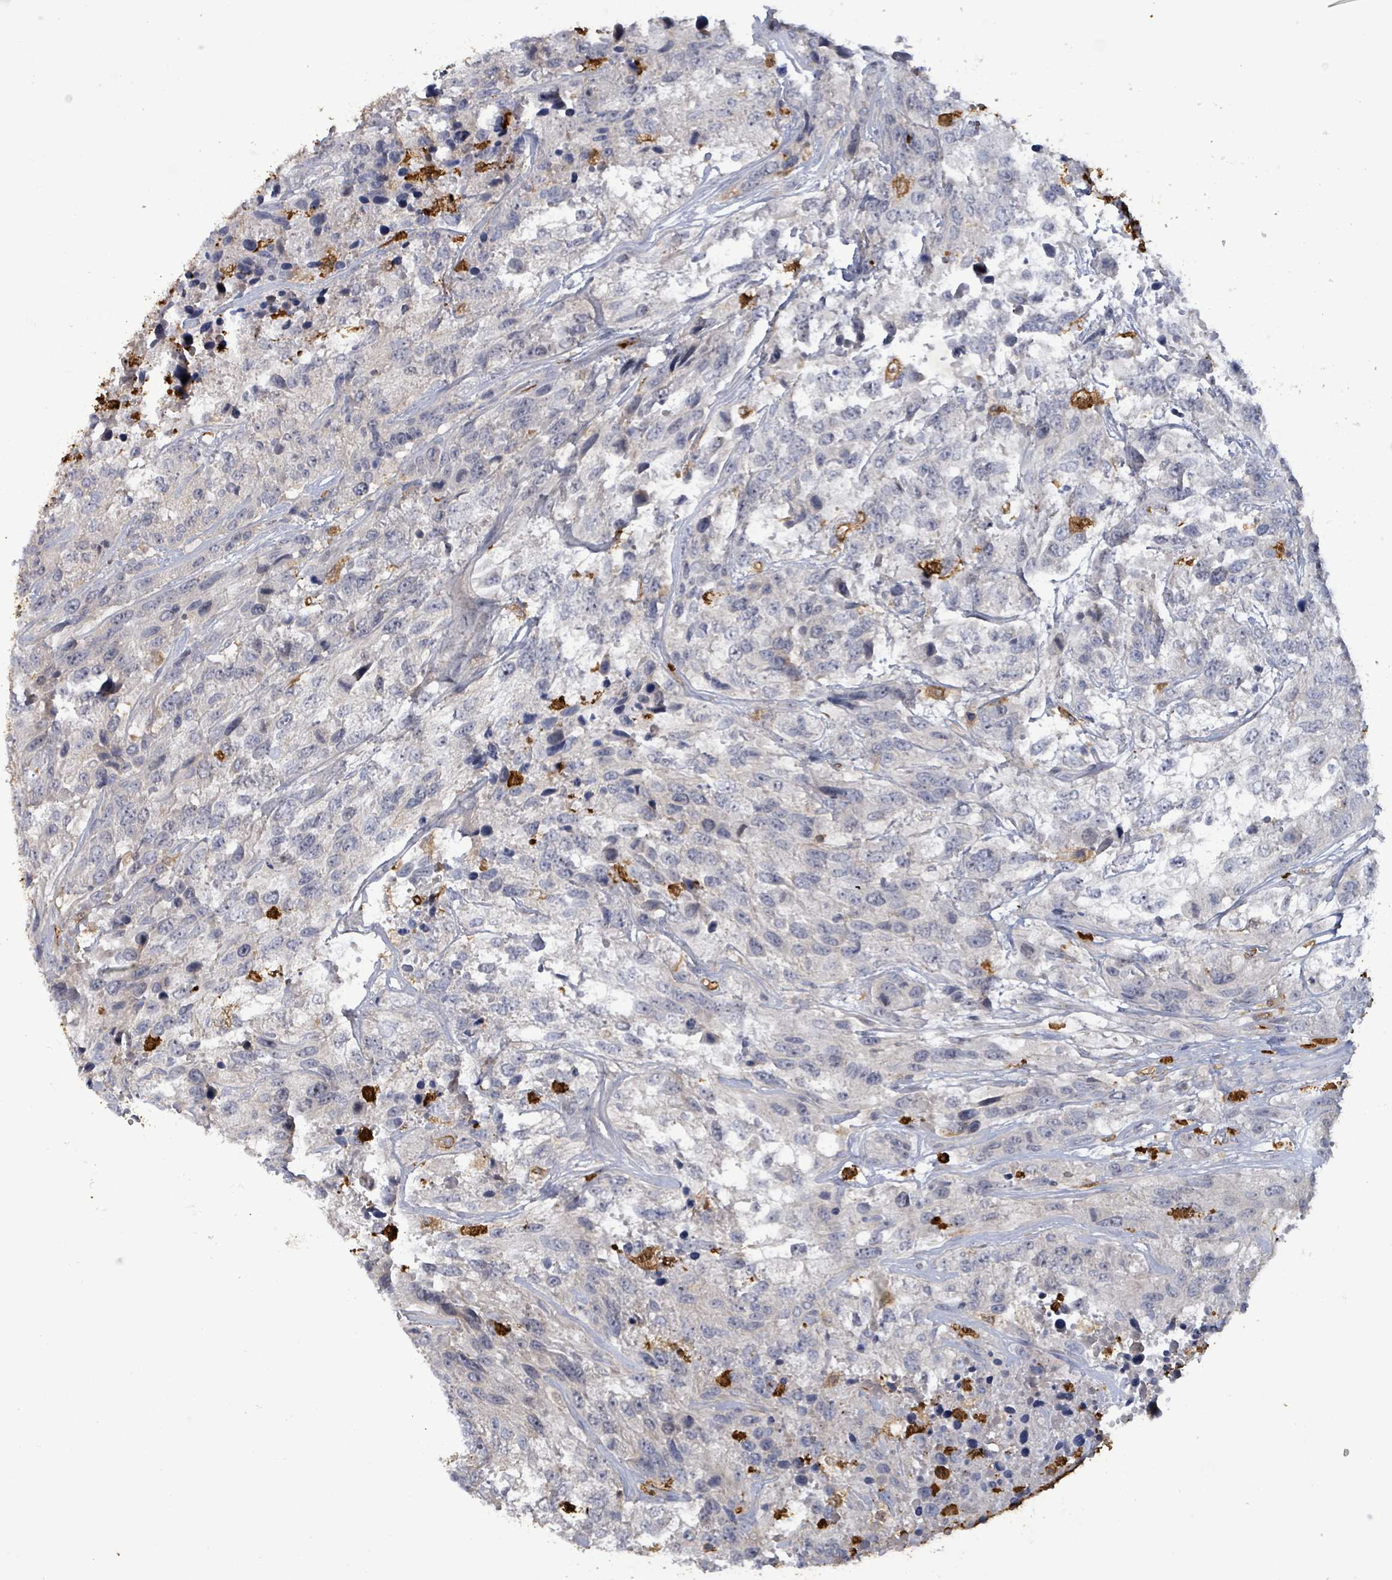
{"staining": {"intensity": "negative", "quantity": "none", "location": "none"}, "tissue": "urothelial cancer", "cell_type": "Tumor cells", "image_type": "cancer", "snomed": [{"axis": "morphology", "description": "Urothelial carcinoma, High grade"}, {"axis": "topography", "description": "Urinary bladder"}], "caption": "Immunohistochemistry (IHC) image of neoplastic tissue: human high-grade urothelial carcinoma stained with DAB (3,3'-diaminobenzidine) exhibits no significant protein staining in tumor cells. (Immunohistochemistry (IHC), brightfield microscopy, high magnification).", "gene": "FAM210A", "patient": {"sex": "female", "age": 70}}